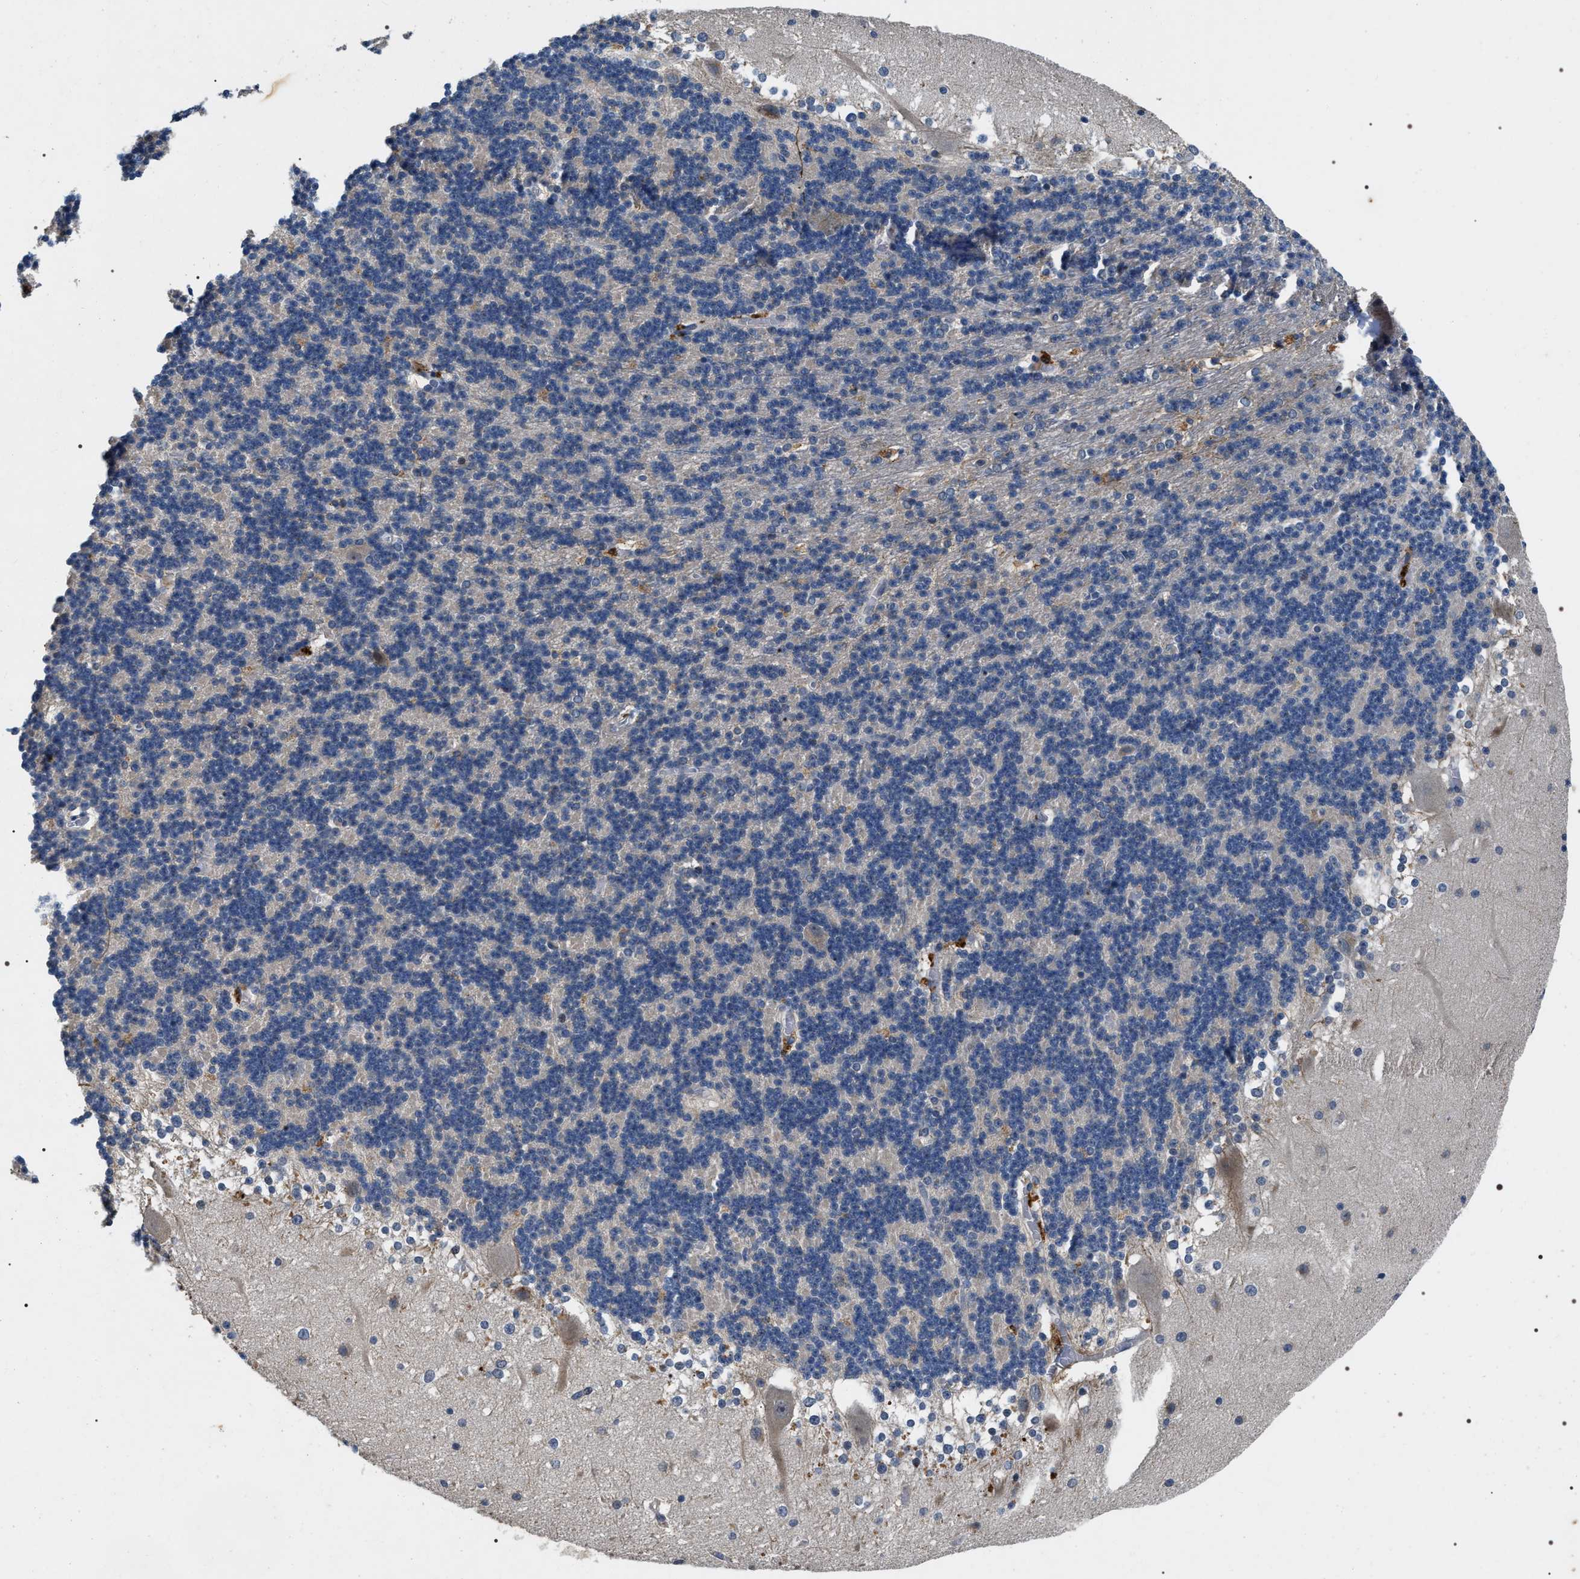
{"staining": {"intensity": "negative", "quantity": "none", "location": "none"}, "tissue": "cerebellum", "cell_type": "Cells in granular layer", "image_type": "normal", "snomed": [{"axis": "morphology", "description": "Normal tissue, NOS"}, {"axis": "topography", "description": "Cerebellum"}], "caption": "Immunohistochemical staining of normal cerebellum displays no significant positivity in cells in granular layer.", "gene": "IFT81", "patient": {"sex": "female", "age": 19}}